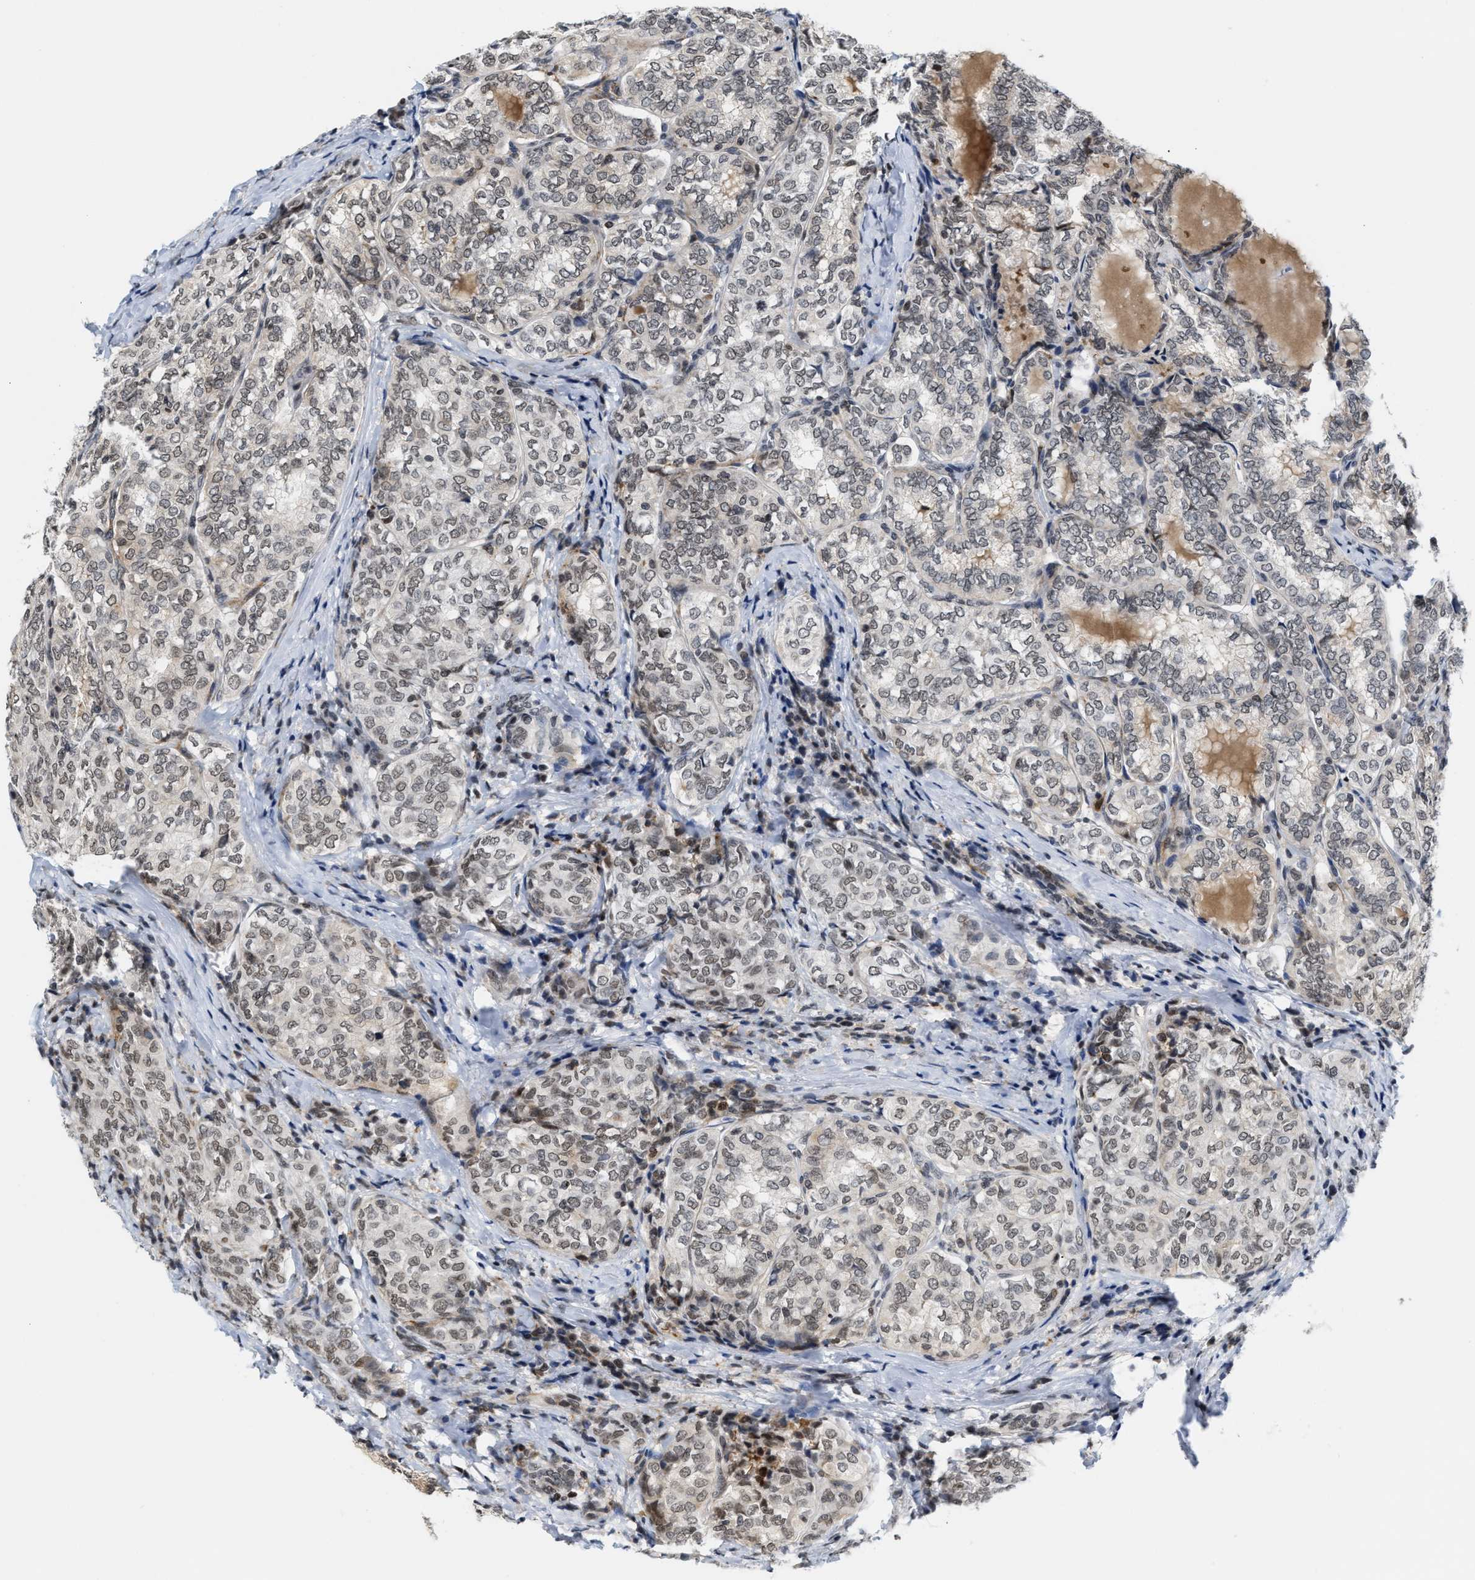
{"staining": {"intensity": "weak", "quantity": ">75%", "location": "nuclear"}, "tissue": "thyroid cancer", "cell_type": "Tumor cells", "image_type": "cancer", "snomed": [{"axis": "morphology", "description": "Normal tissue, NOS"}, {"axis": "morphology", "description": "Papillary adenocarcinoma, NOS"}, {"axis": "topography", "description": "Thyroid gland"}], "caption": "Immunohistochemical staining of human thyroid papillary adenocarcinoma shows low levels of weak nuclear protein expression in approximately >75% of tumor cells.", "gene": "ANKRD6", "patient": {"sex": "female", "age": 30}}